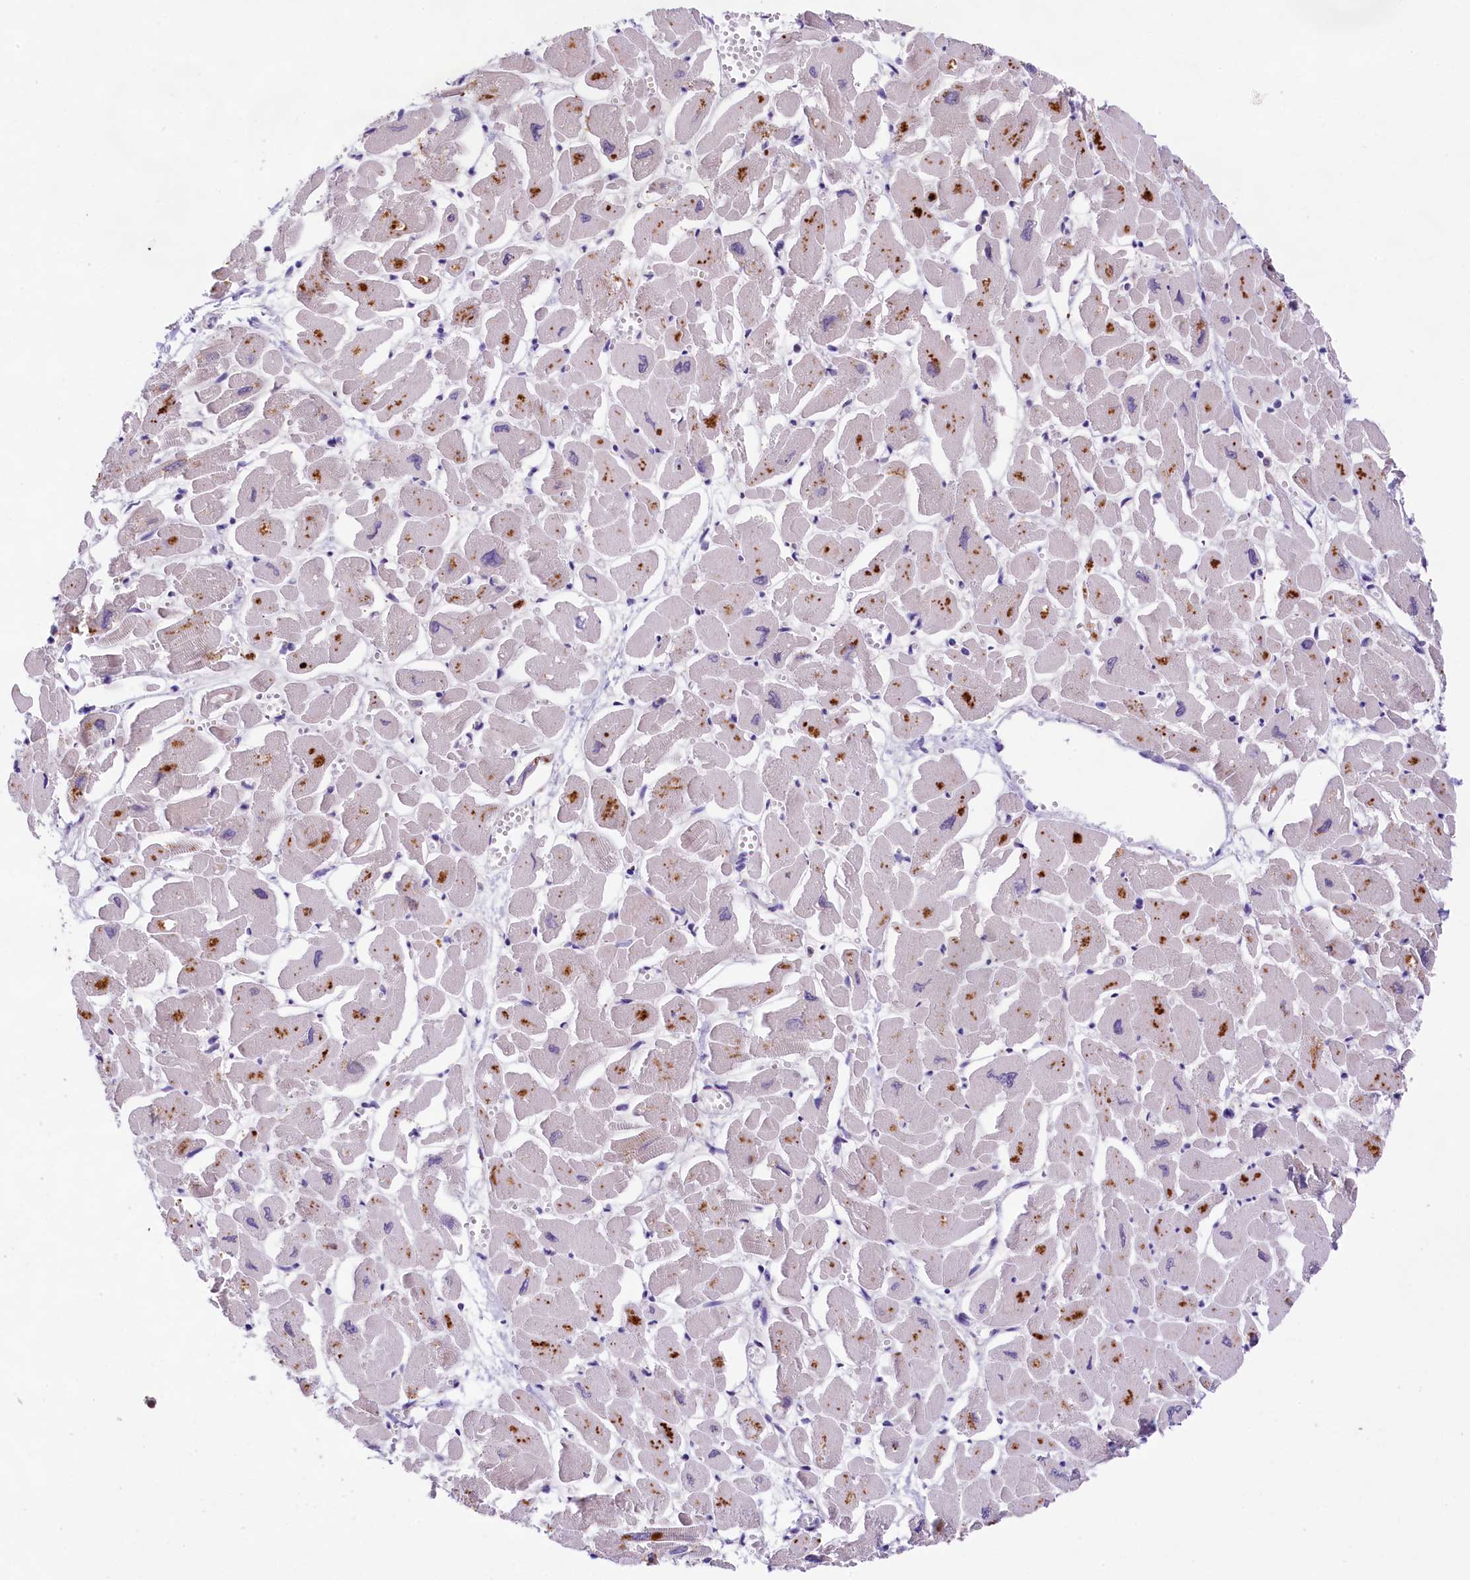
{"staining": {"intensity": "negative", "quantity": "none", "location": "none"}, "tissue": "heart muscle", "cell_type": "Cardiomyocytes", "image_type": "normal", "snomed": [{"axis": "morphology", "description": "Normal tissue, NOS"}, {"axis": "topography", "description": "Heart"}], "caption": "Immunohistochemistry (IHC) of normal human heart muscle displays no staining in cardiomyocytes.", "gene": "FBXO45", "patient": {"sex": "male", "age": 54}}